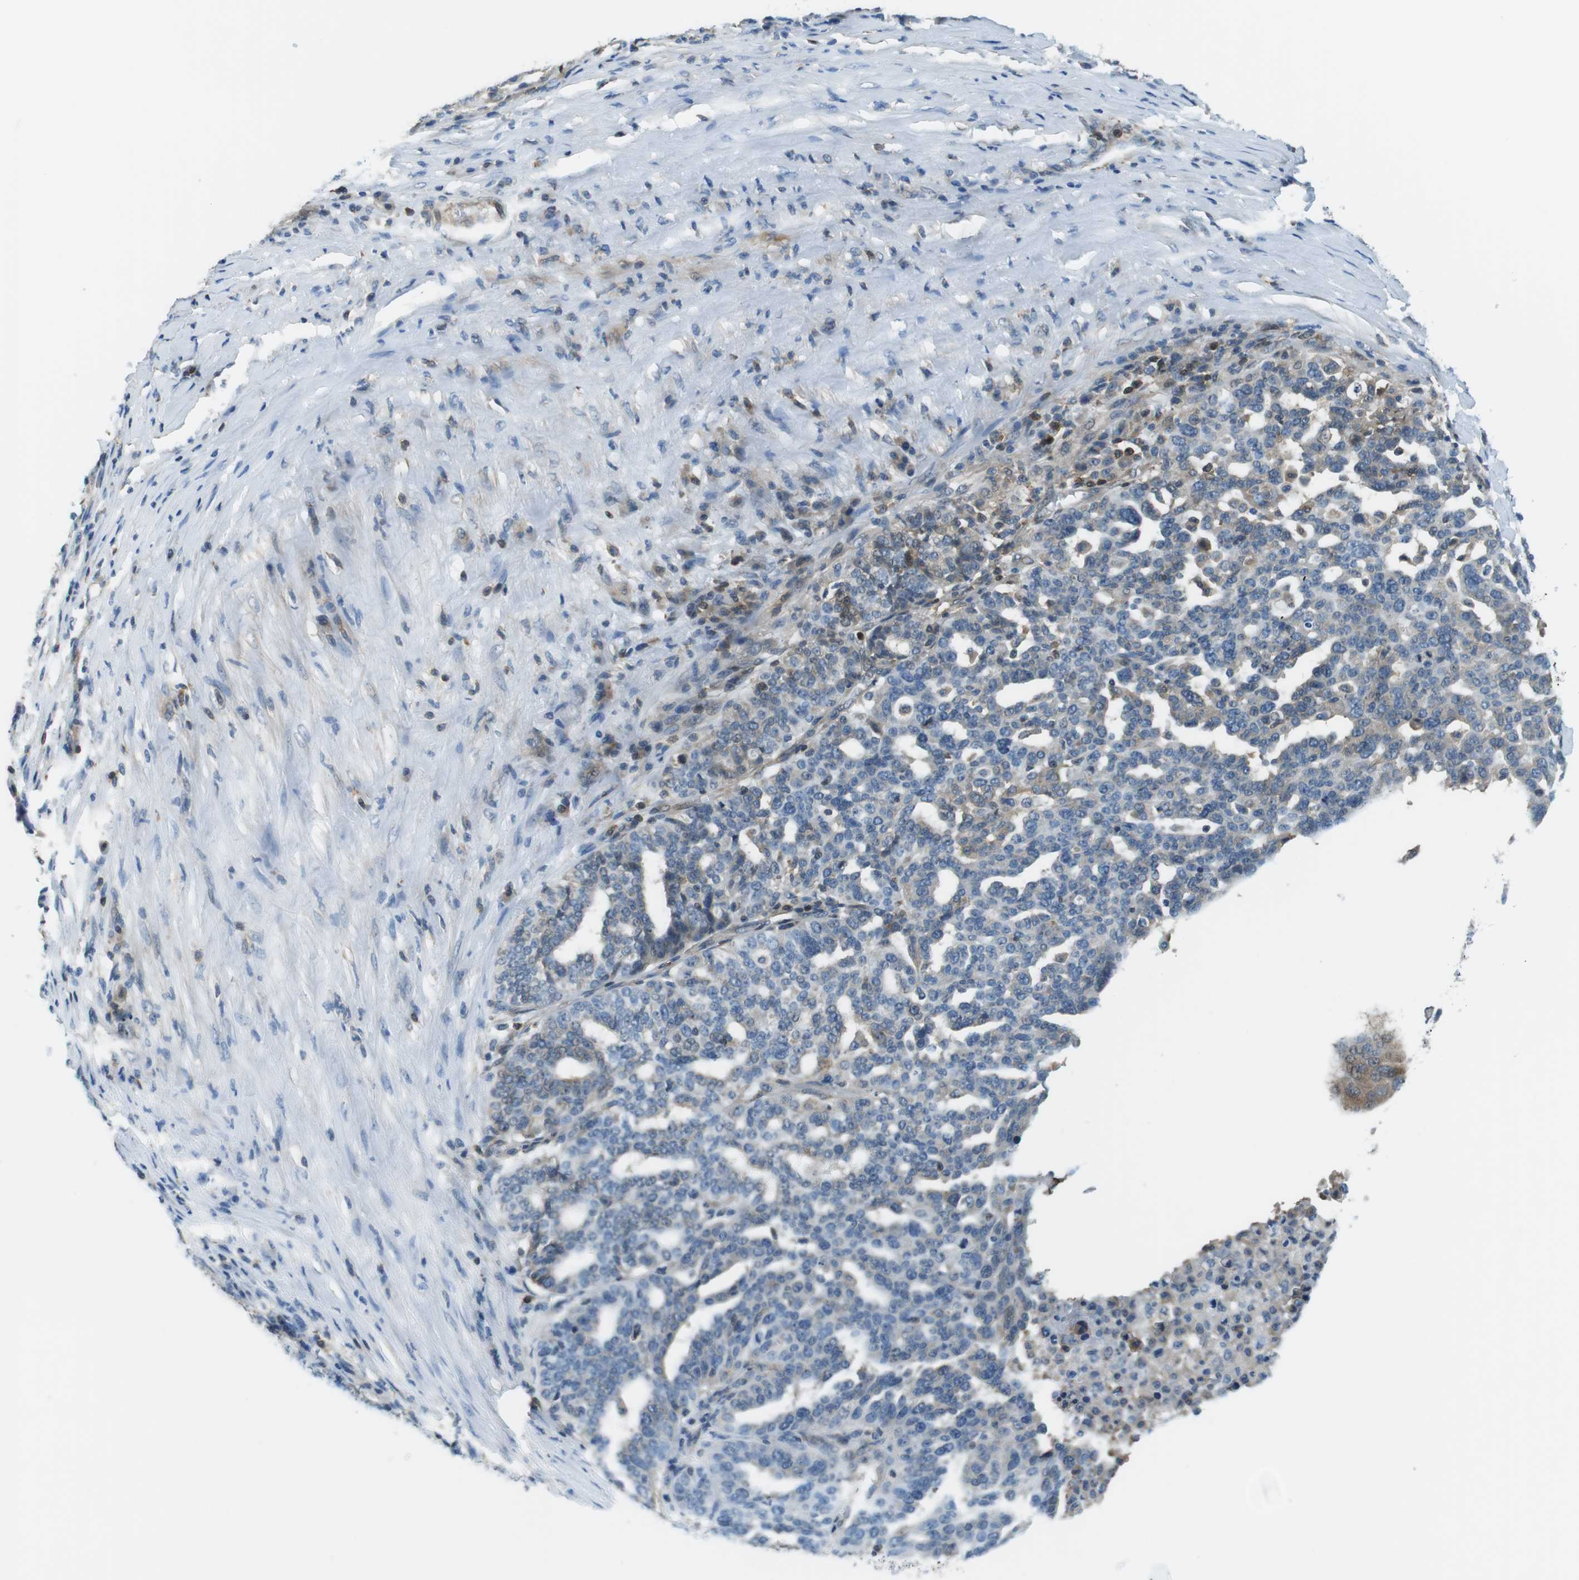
{"staining": {"intensity": "weak", "quantity": "<25%", "location": "cytoplasmic/membranous"}, "tissue": "ovarian cancer", "cell_type": "Tumor cells", "image_type": "cancer", "snomed": [{"axis": "morphology", "description": "Cystadenocarcinoma, serous, NOS"}, {"axis": "topography", "description": "Ovary"}], "caption": "An immunohistochemistry (IHC) micrograph of serous cystadenocarcinoma (ovarian) is shown. There is no staining in tumor cells of serous cystadenocarcinoma (ovarian).", "gene": "TES", "patient": {"sex": "female", "age": 59}}